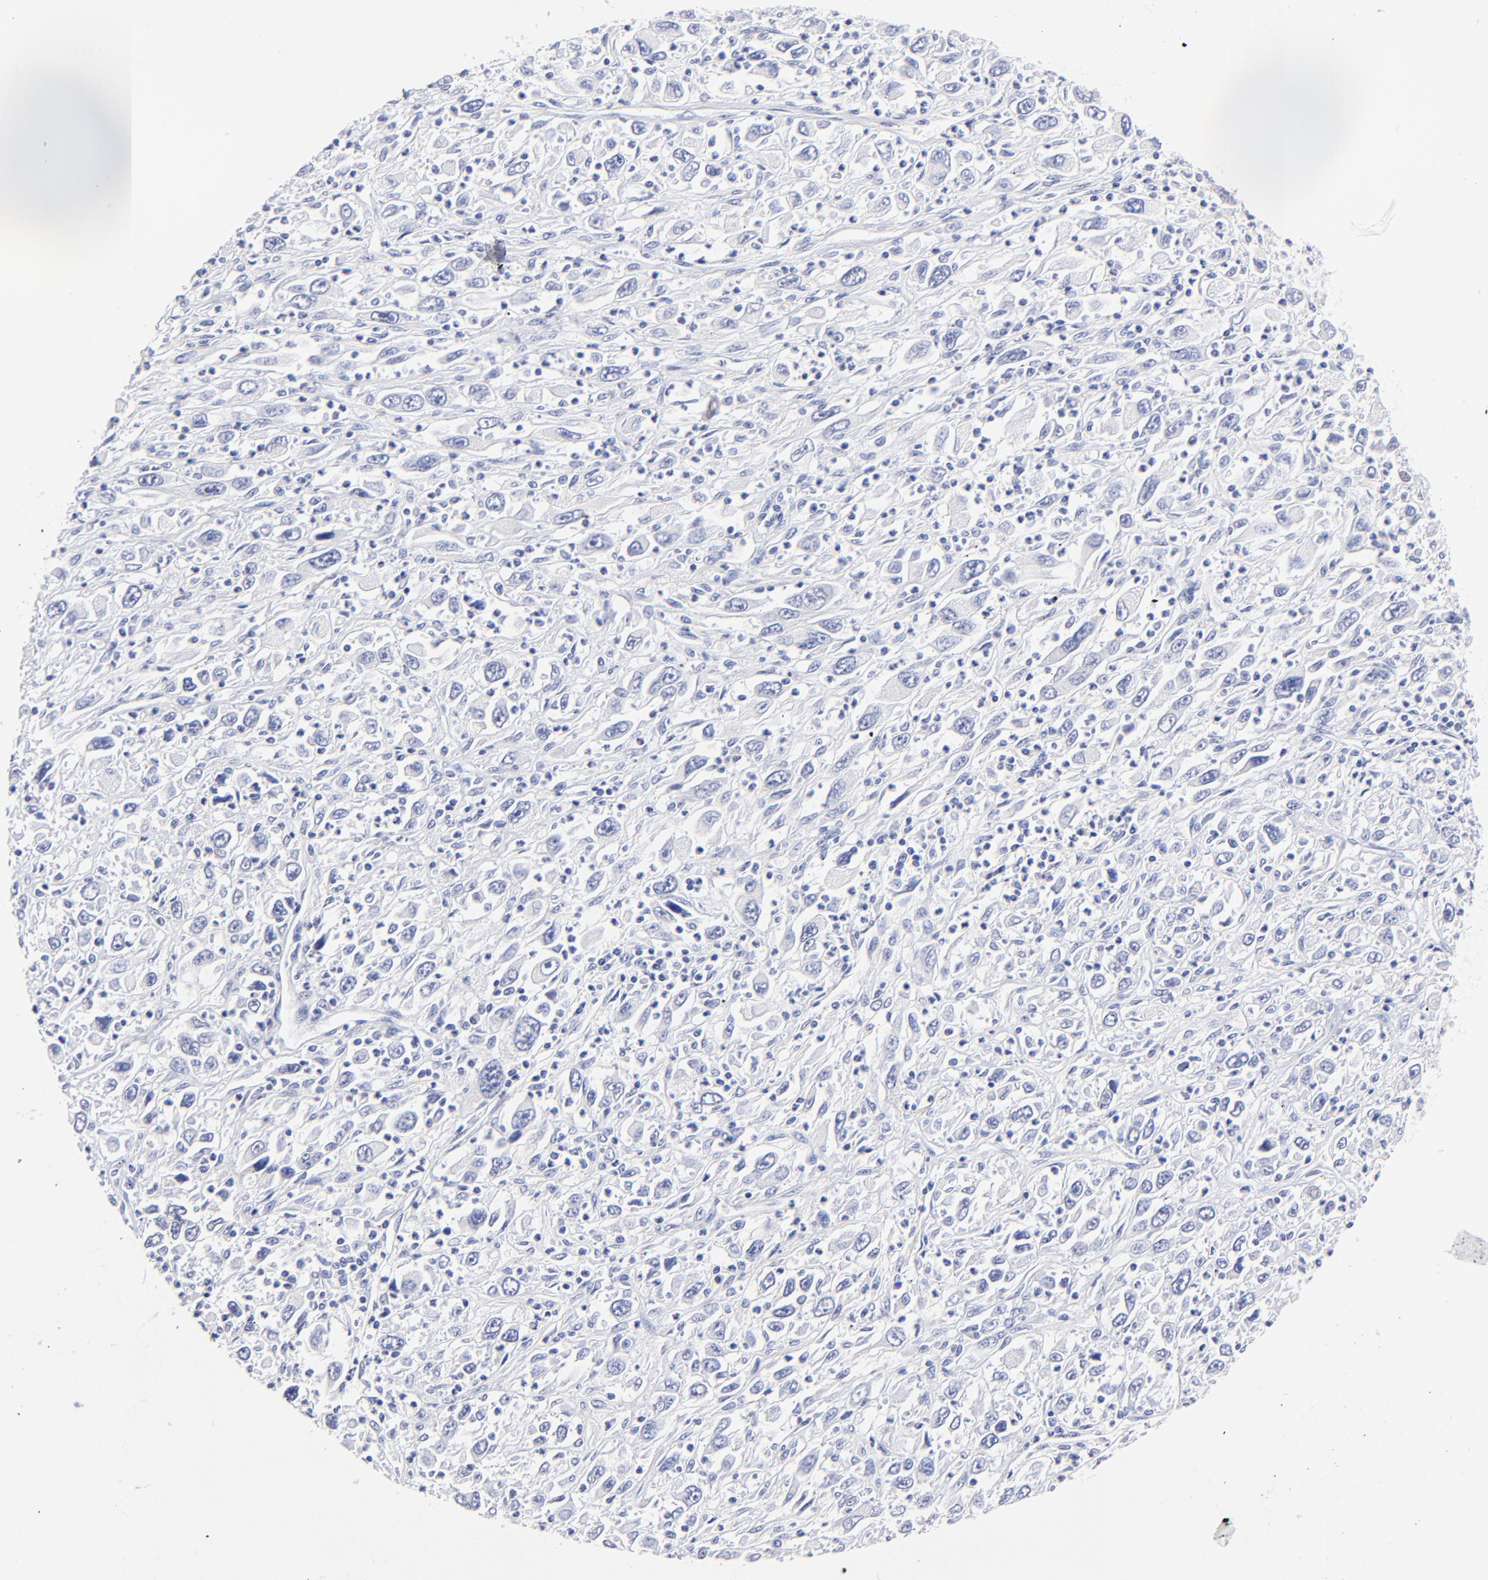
{"staining": {"intensity": "negative", "quantity": "none", "location": "none"}, "tissue": "melanoma", "cell_type": "Tumor cells", "image_type": "cancer", "snomed": [{"axis": "morphology", "description": "Malignant melanoma, Metastatic site"}, {"axis": "topography", "description": "Skin"}], "caption": "Immunohistochemistry (IHC) of human melanoma reveals no positivity in tumor cells.", "gene": "HORMAD2", "patient": {"sex": "female", "age": 56}}